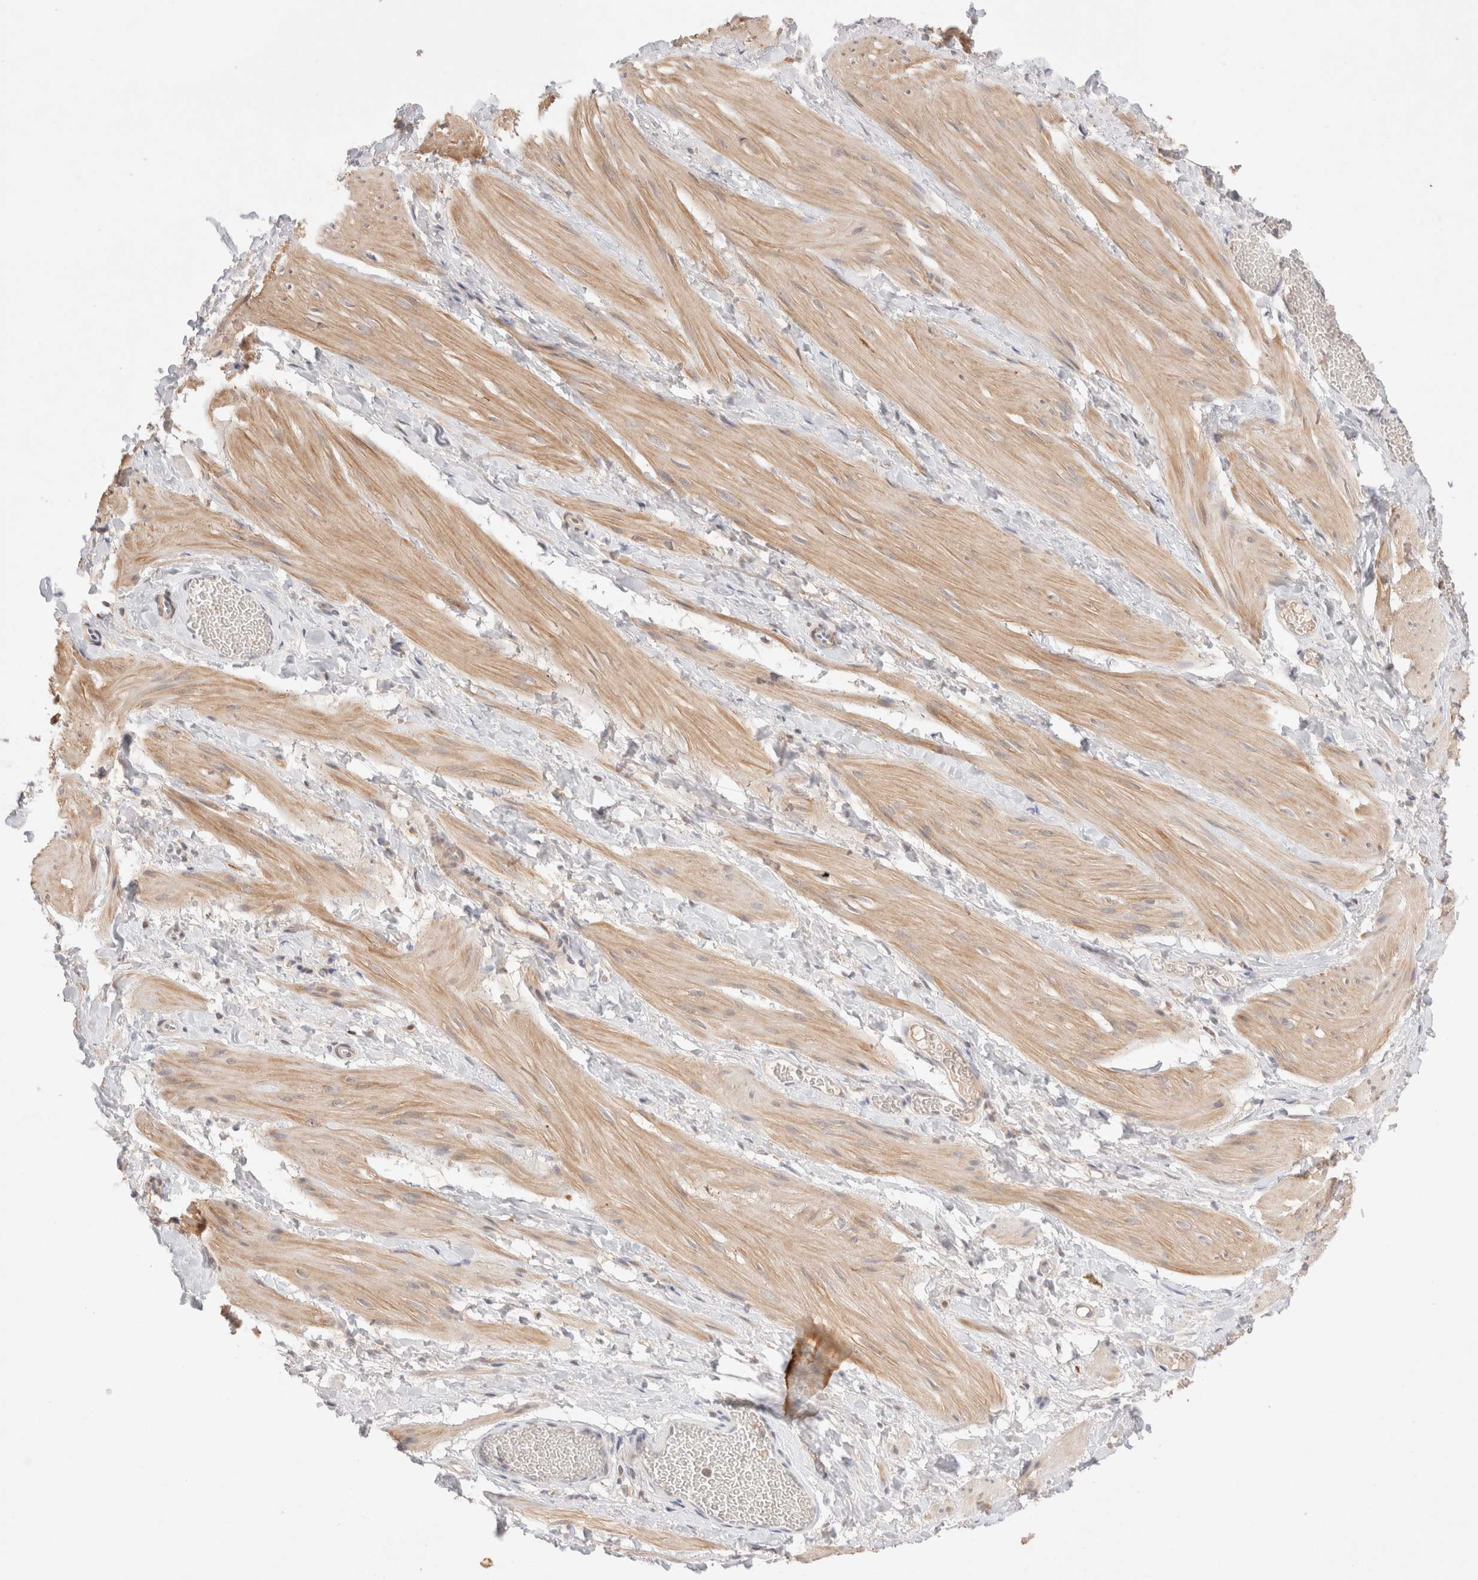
{"staining": {"intensity": "weak", "quantity": "25%-75%", "location": "cytoplasmic/membranous"}, "tissue": "smooth muscle", "cell_type": "Smooth muscle cells", "image_type": "normal", "snomed": [{"axis": "morphology", "description": "Normal tissue, NOS"}, {"axis": "topography", "description": "Smooth muscle"}], "caption": "DAB immunohistochemical staining of normal human smooth muscle shows weak cytoplasmic/membranous protein expression in approximately 25%-75% of smooth muscle cells. (Stains: DAB (3,3'-diaminobenzidine) in brown, nuclei in blue, Microscopy: brightfield microscopy at high magnification).", "gene": "STARD10", "patient": {"sex": "male", "age": 16}}